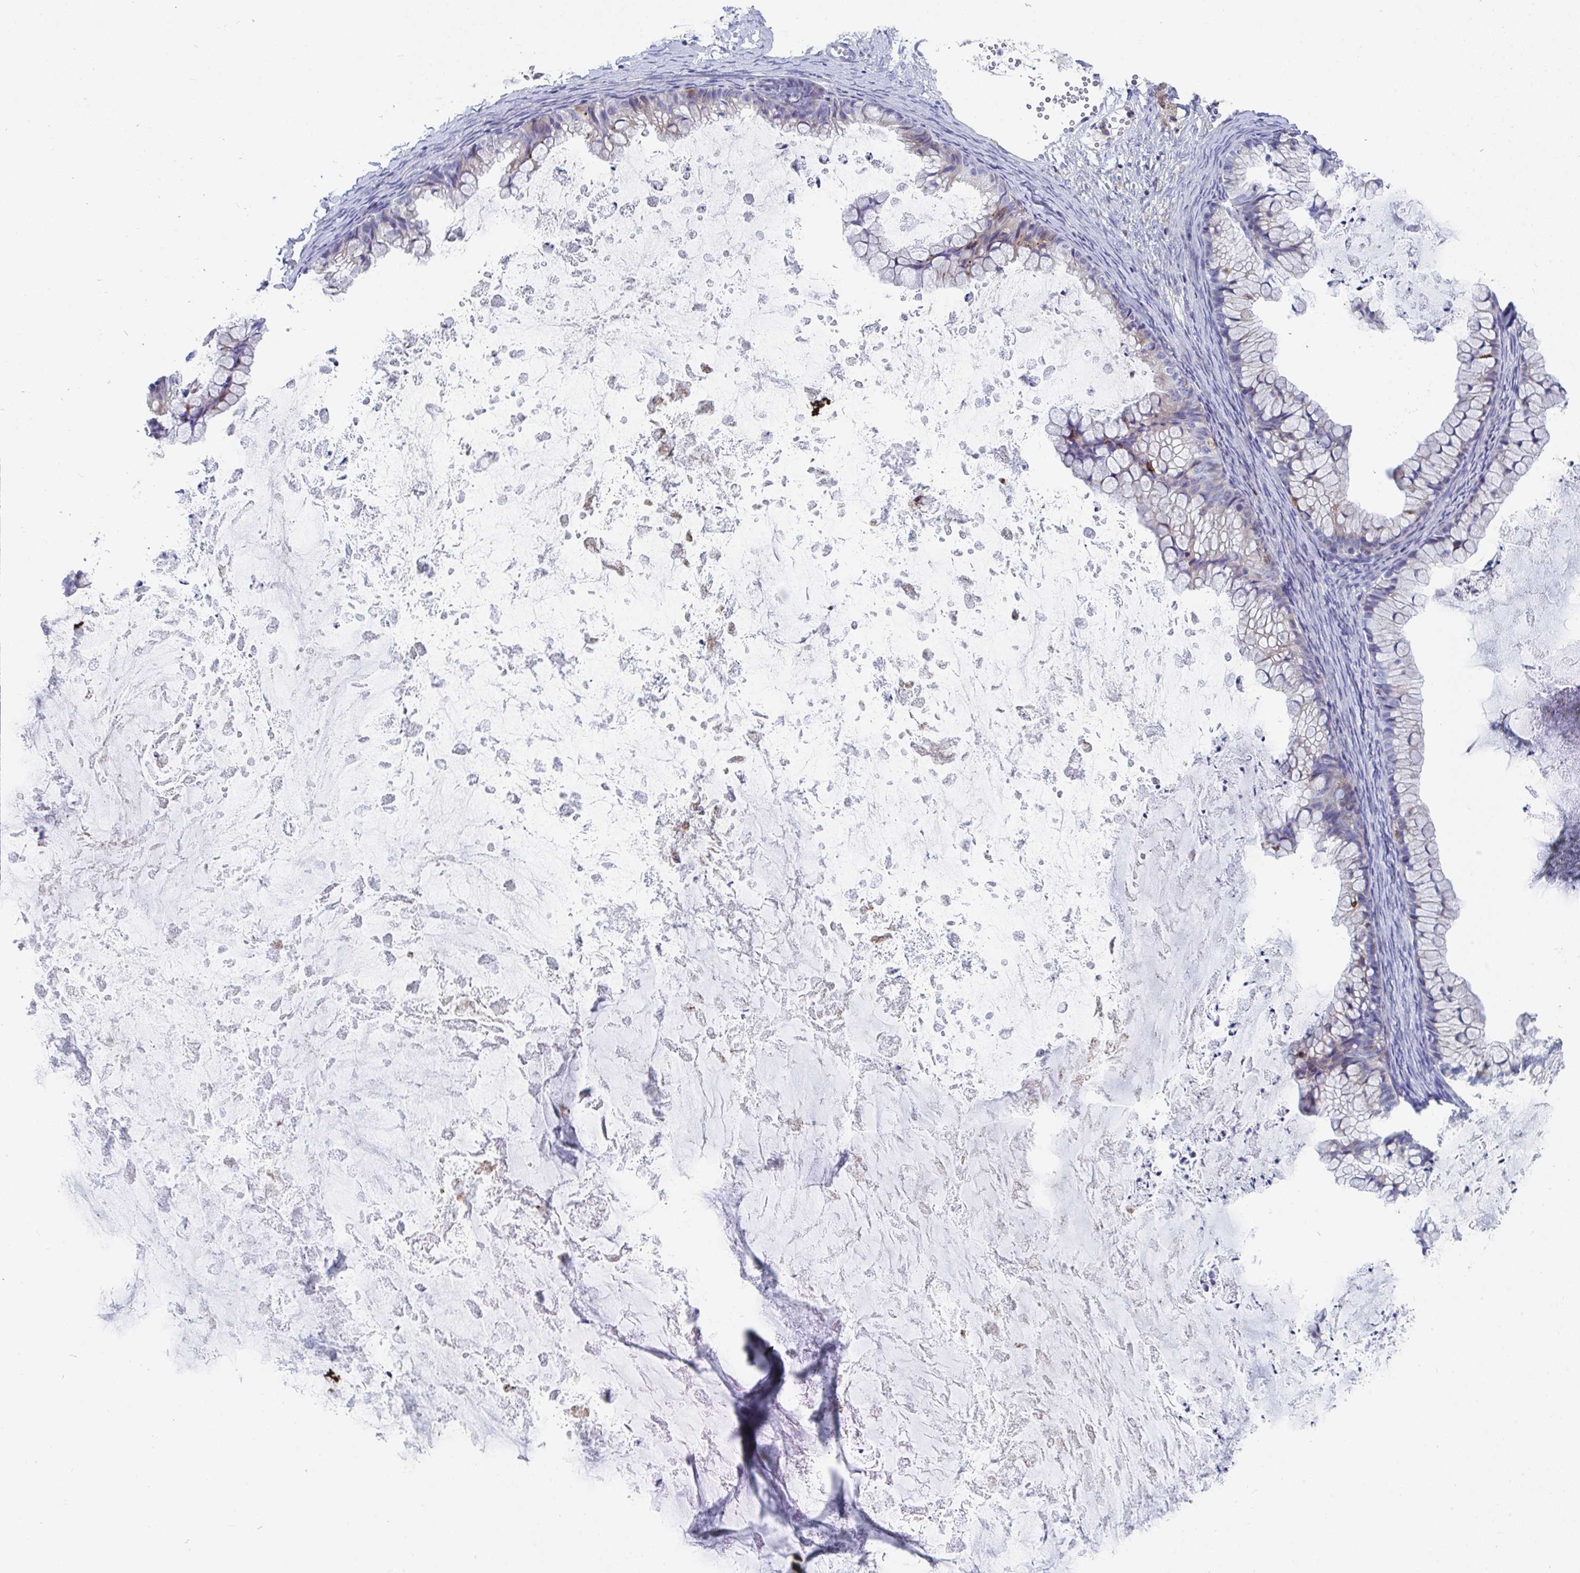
{"staining": {"intensity": "negative", "quantity": "none", "location": "none"}, "tissue": "ovarian cancer", "cell_type": "Tumor cells", "image_type": "cancer", "snomed": [{"axis": "morphology", "description": "Cystadenocarcinoma, mucinous, NOS"}, {"axis": "topography", "description": "Ovary"}], "caption": "Protein analysis of mucinous cystadenocarcinoma (ovarian) reveals no significant positivity in tumor cells. Brightfield microscopy of immunohistochemistry stained with DAB (brown) and hematoxylin (blue), captured at high magnification.", "gene": "FRMD3", "patient": {"sex": "female", "age": 35}}